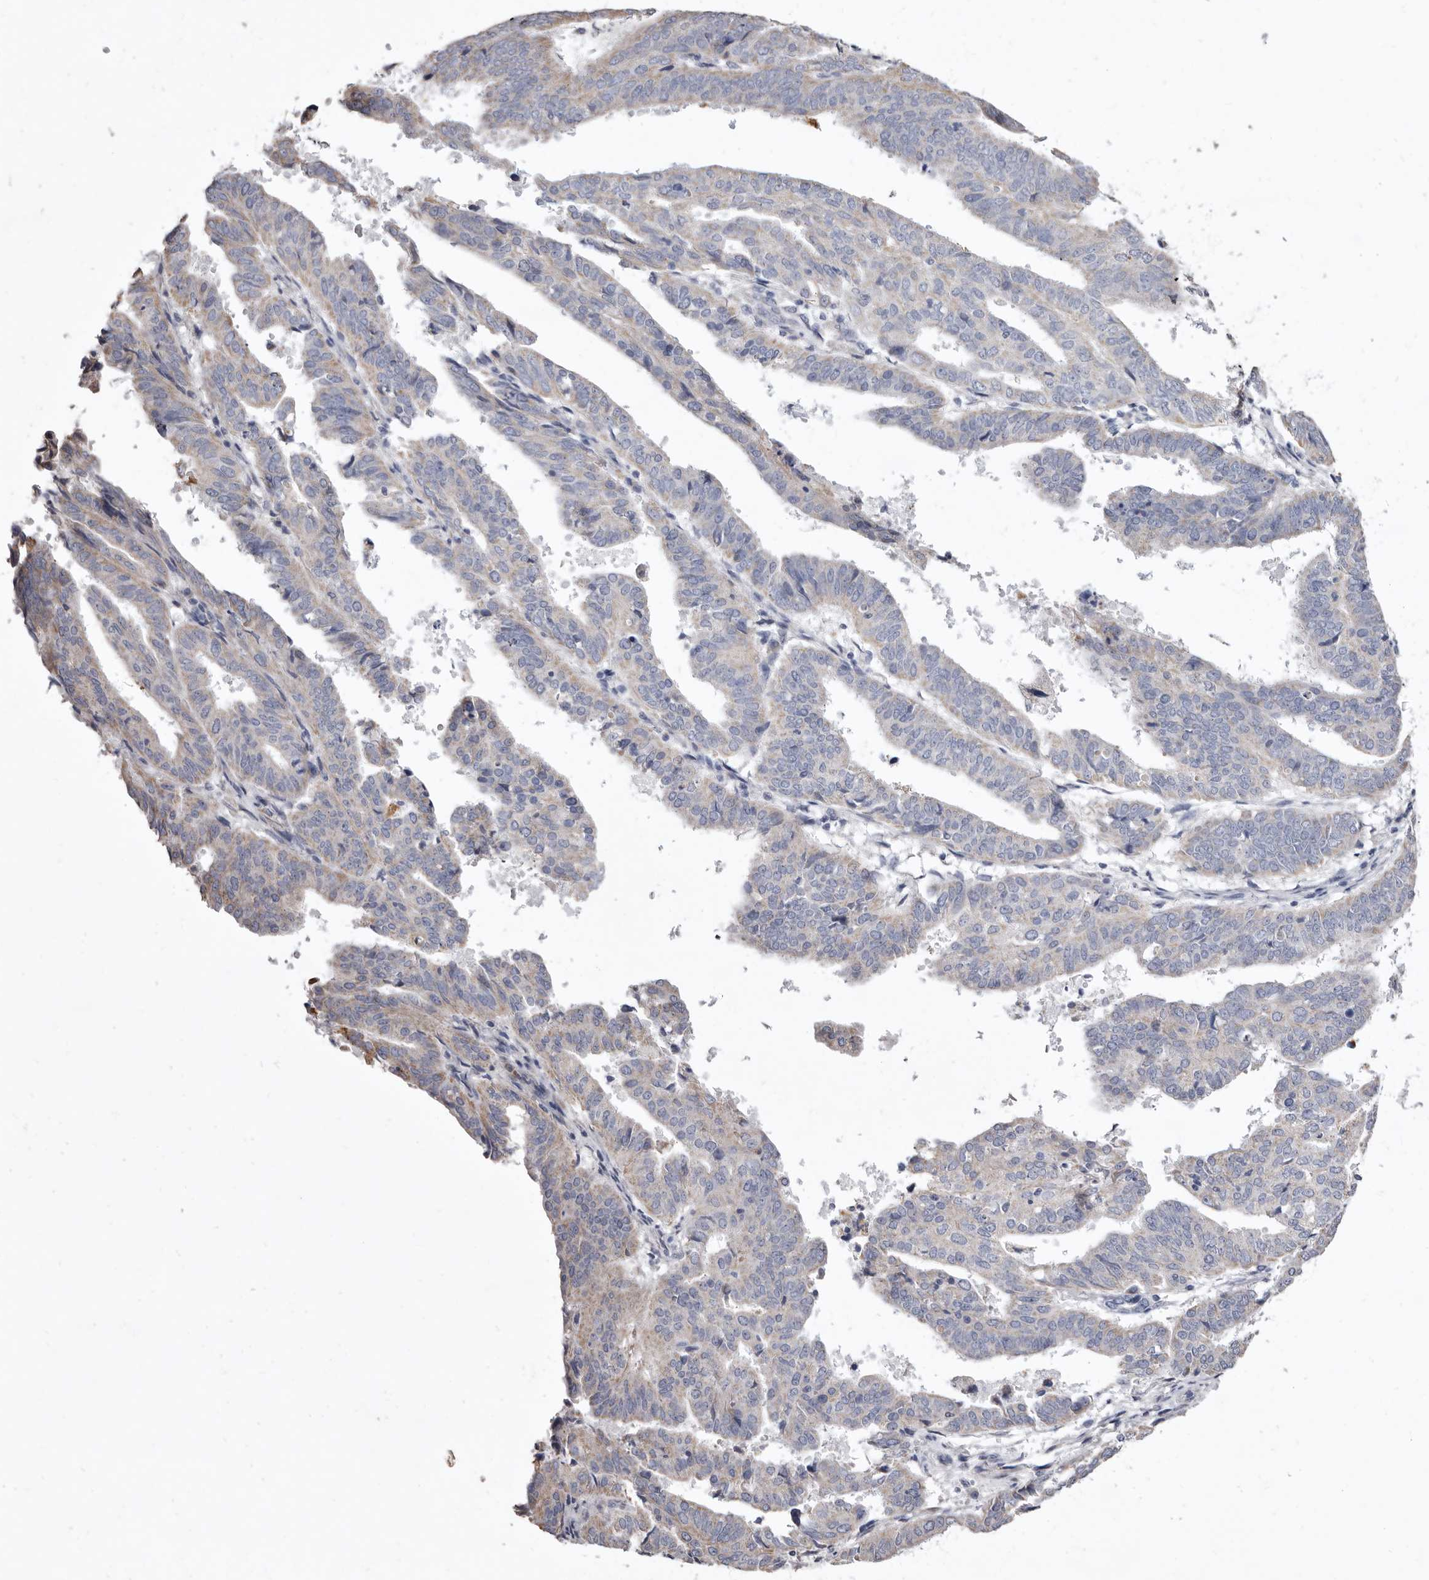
{"staining": {"intensity": "weak", "quantity": "<25%", "location": "cytoplasmic/membranous"}, "tissue": "endometrial cancer", "cell_type": "Tumor cells", "image_type": "cancer", "snomed": [{"axis": "morphology", "description": "Adenocarcinoma, NOS"}, {"axis": "topography", "description": "Uterus"}], "caption": "There is no significant staining in tumor cells of adenocarcinoma (endometrial). (DAB IHC, high magnification).", "gene": "CYP2E1", "patient": {"sex": "female", "age": 77}}